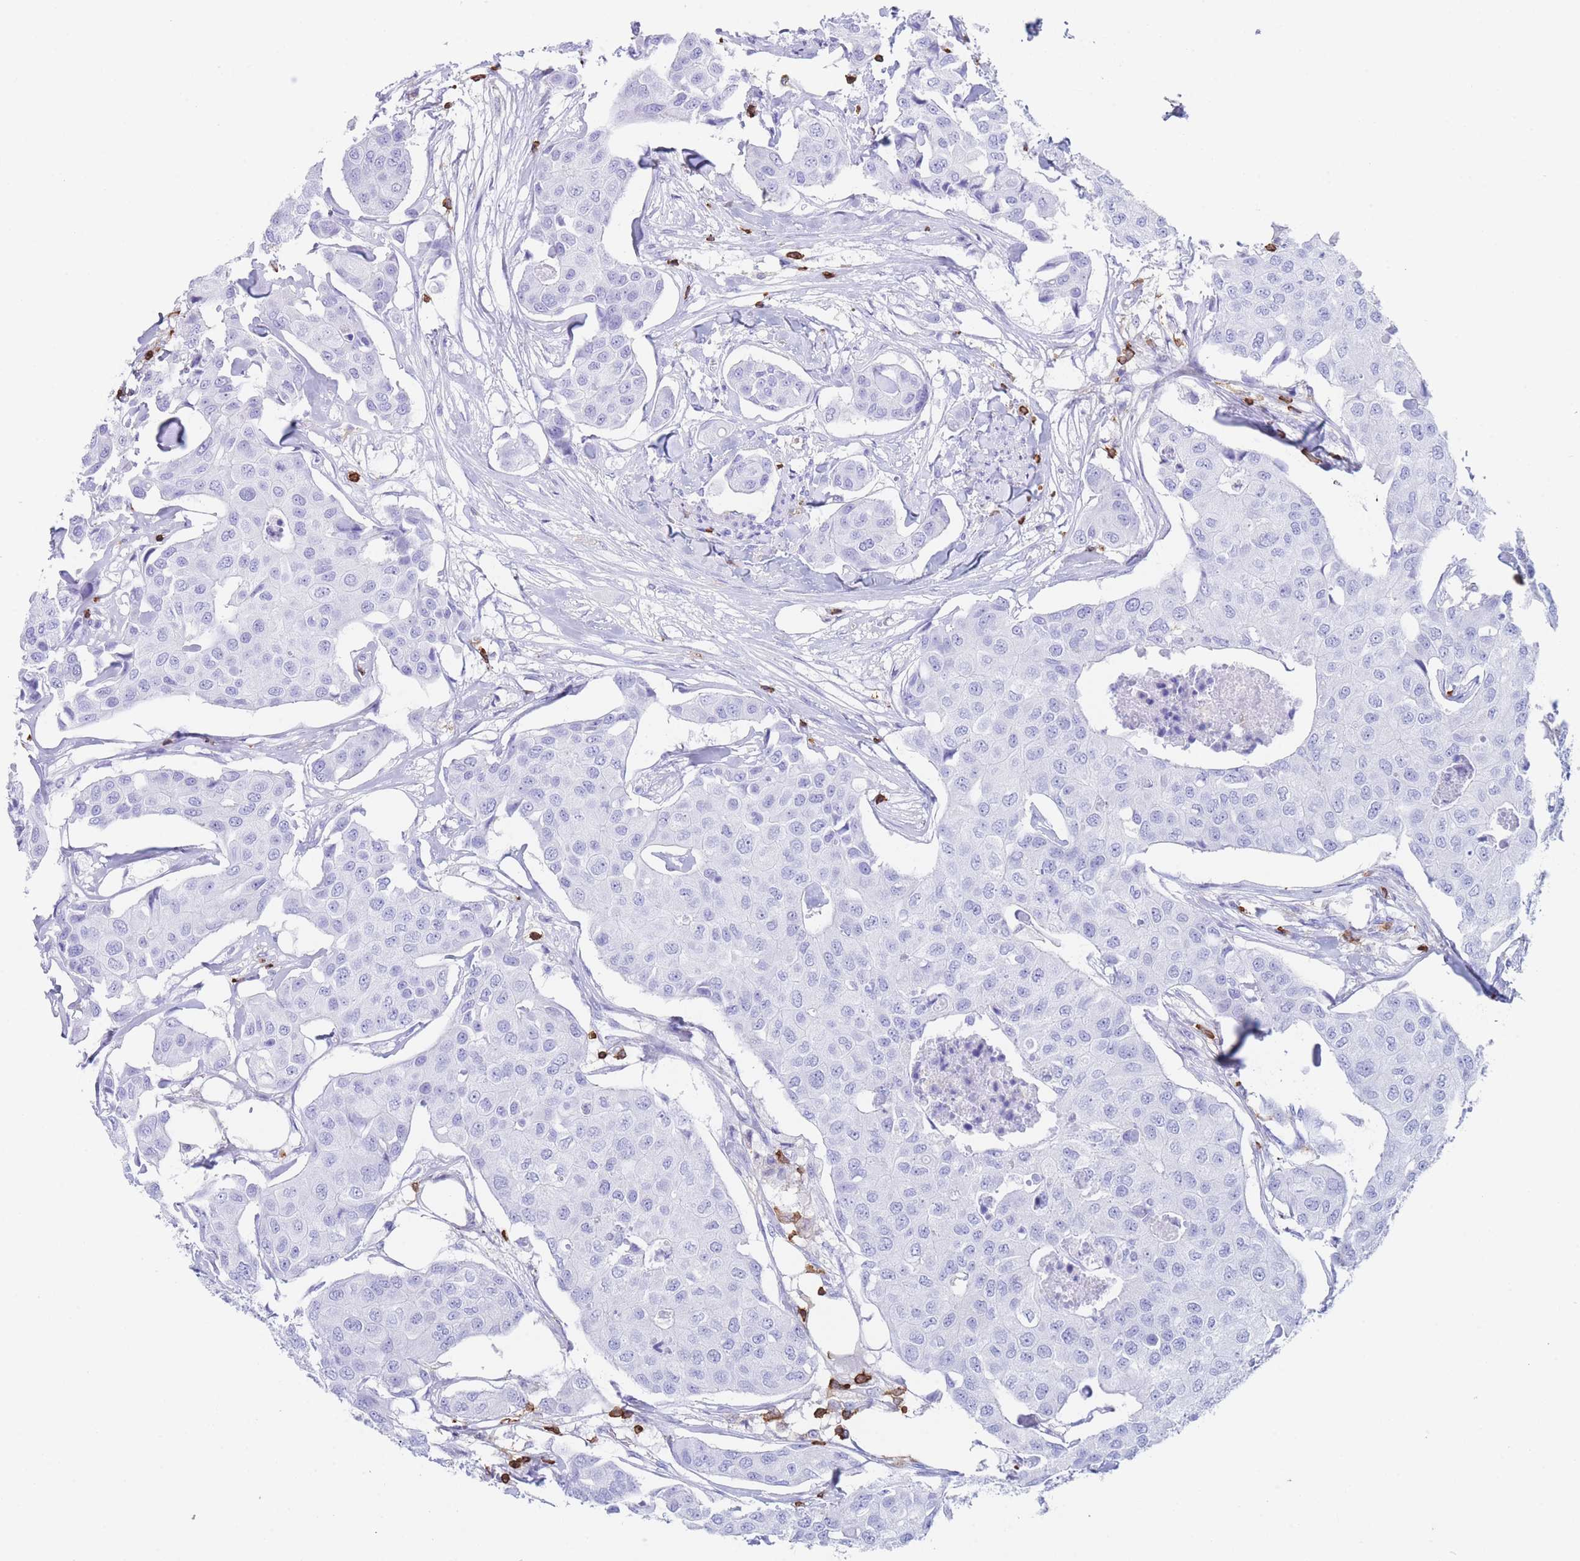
{"staining": {"intensity": "negative", "quantity": "none", "location": "none"}, "tissue": "breast cancer", "cell_type": "Tumor cells", "image_type": "cancer", "snomed": [{"axis": "morphology", "description": "Duct carcinoma"}, {"axis": "topography", "description": "Breast"}, {"axis": "topography", "description": "Lymph node"}], "caption": "High power microscopy image of an immunohistochemistry (IHC) photomicrograph of infiltrating ductal carcinoma (breast), revealing no significant staining in tumor cells.", "gene": "CORO1A", "patient": {"sex": "female", "age": 80}}